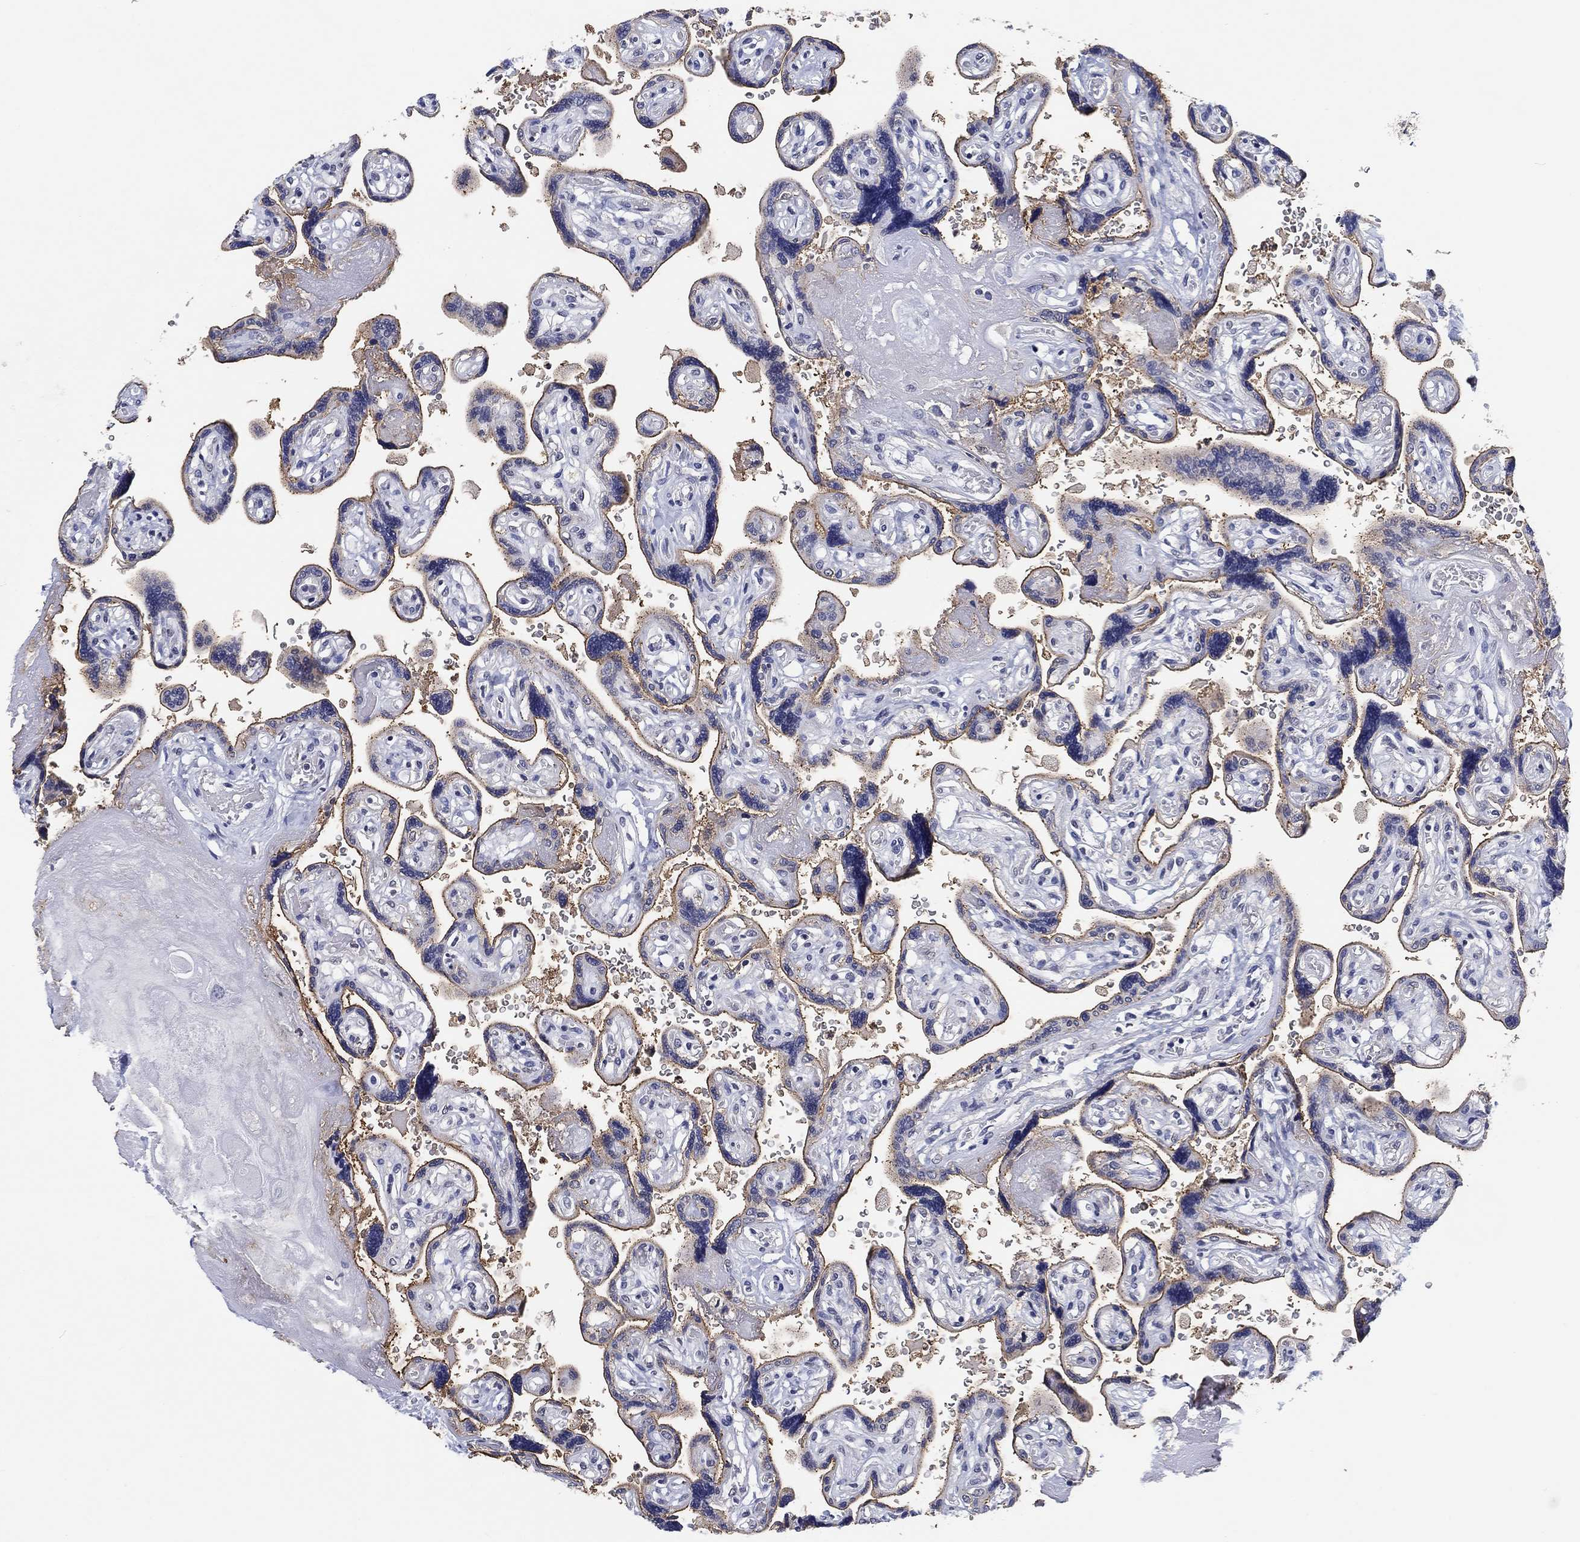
{"staining": {"intensity": "negative", "quantity": "none", "location": "none"}, "tissue": "placenta", "cell_type": "Decidual cells", "image_type": "normal", "snomed": [{"axis": "morphology", "description": "Normal tissue, NOS"}, {"axis": "topography", "description": "Placenta"}], "caption": "IHC histopathology image of unremarkable placenta stained for a protein (brown), which demonstrates no staining in decidual cells.", "gene": "OTUB2", "patient": {"sex": "female", "age": 32}}